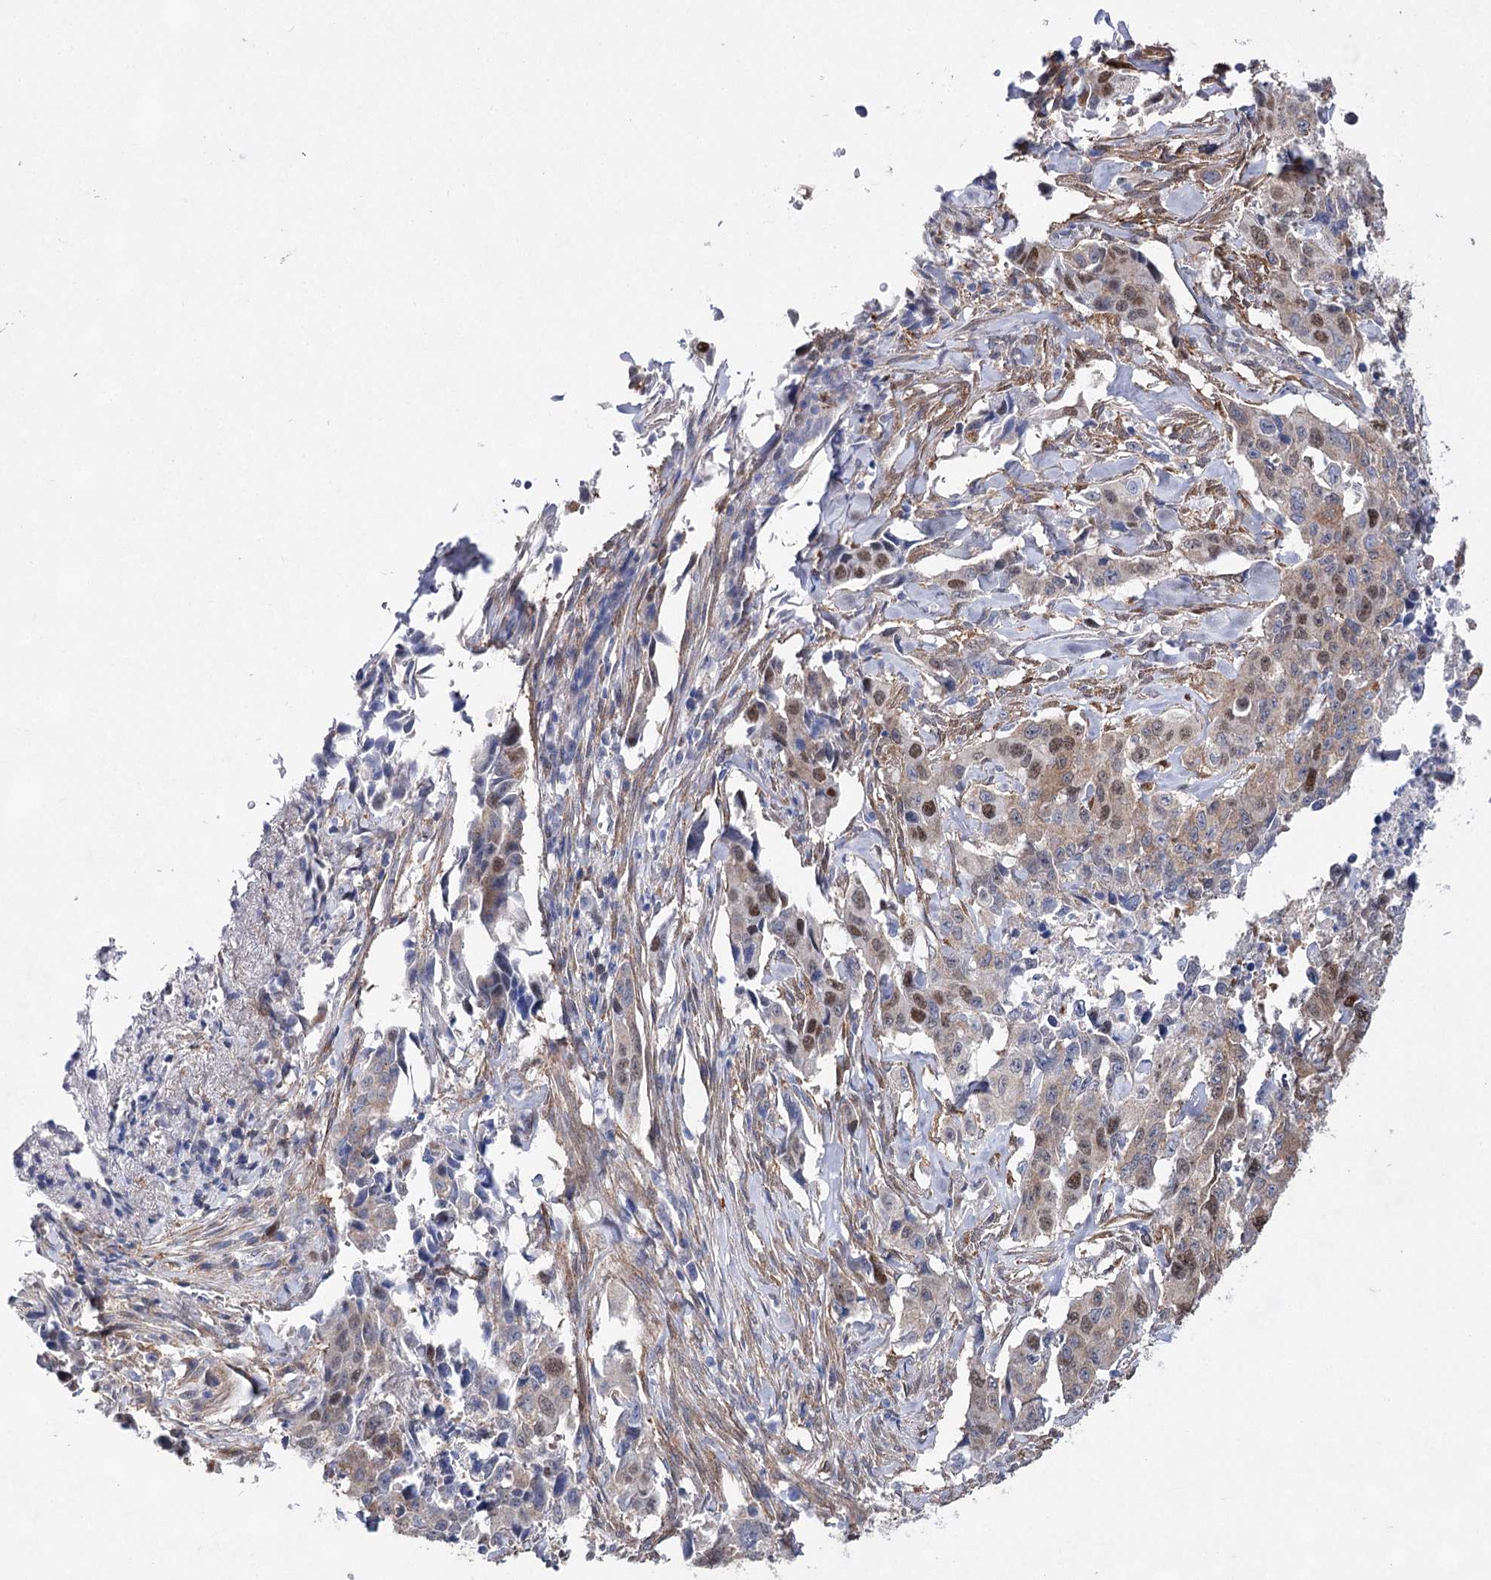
{"staining": {"intensity": "moderate", "quantity": "<25%", "location": "cytoplasmic/membranous,nuclear"}, "tissue": "lung cancer", "cell_type": "Tumor cells", "image_type": "cancer", "snomed": [{"axis": "morphology", "description": "Adenocarcinoma, NOS"}, {"axis": "topography", "description": "Lung"}], "caption": "Lung cancer stained with a brown dye reveals moderate cytoplasmic/membranous and nuclear positive positivity in approximately <25% of tumor cells.", "gene": "UGDH", "patient": {"sex": "female", "age": 51}}